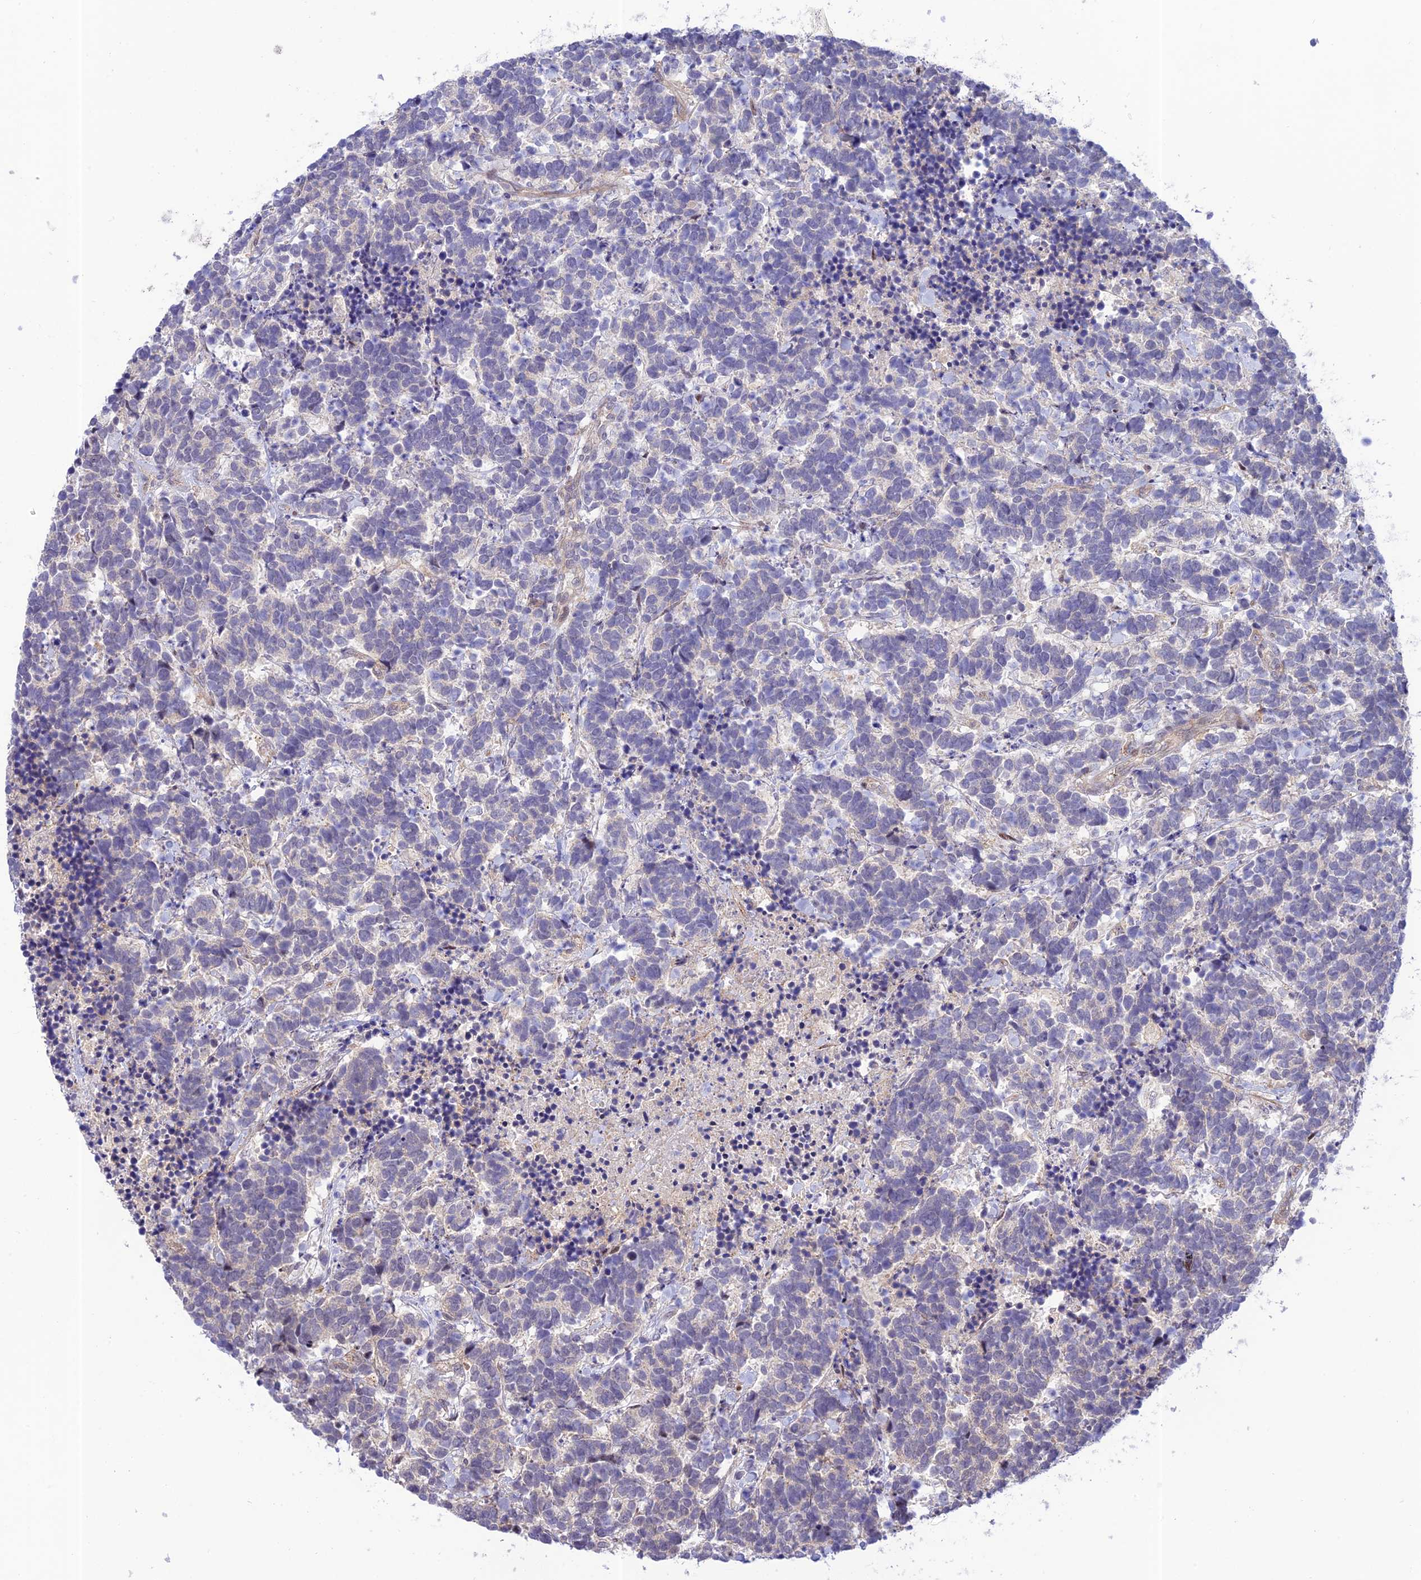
{"staining": {"intensity": "negative", "quantity": "none", "location": "none"}, "tissue": "carcinoid", "cell_type": "Tumor cells", "image_type": "cancer", "snomed": [{"axis": "morphology", "description": "Carcinoma, NOS"}, {"axis": "morphology", "description": "Carcinoid, malignant, NOS"}, {"axis": "topography", "description": "Prostate"}], "caption": "Immunohistochemistry image of neoplastic tissue: human carcinoid stained with DAB reveals no significant protein staining in tumor cells.", "gene": "ZNF584", "patient": {"sex": "male", "age": 57}}